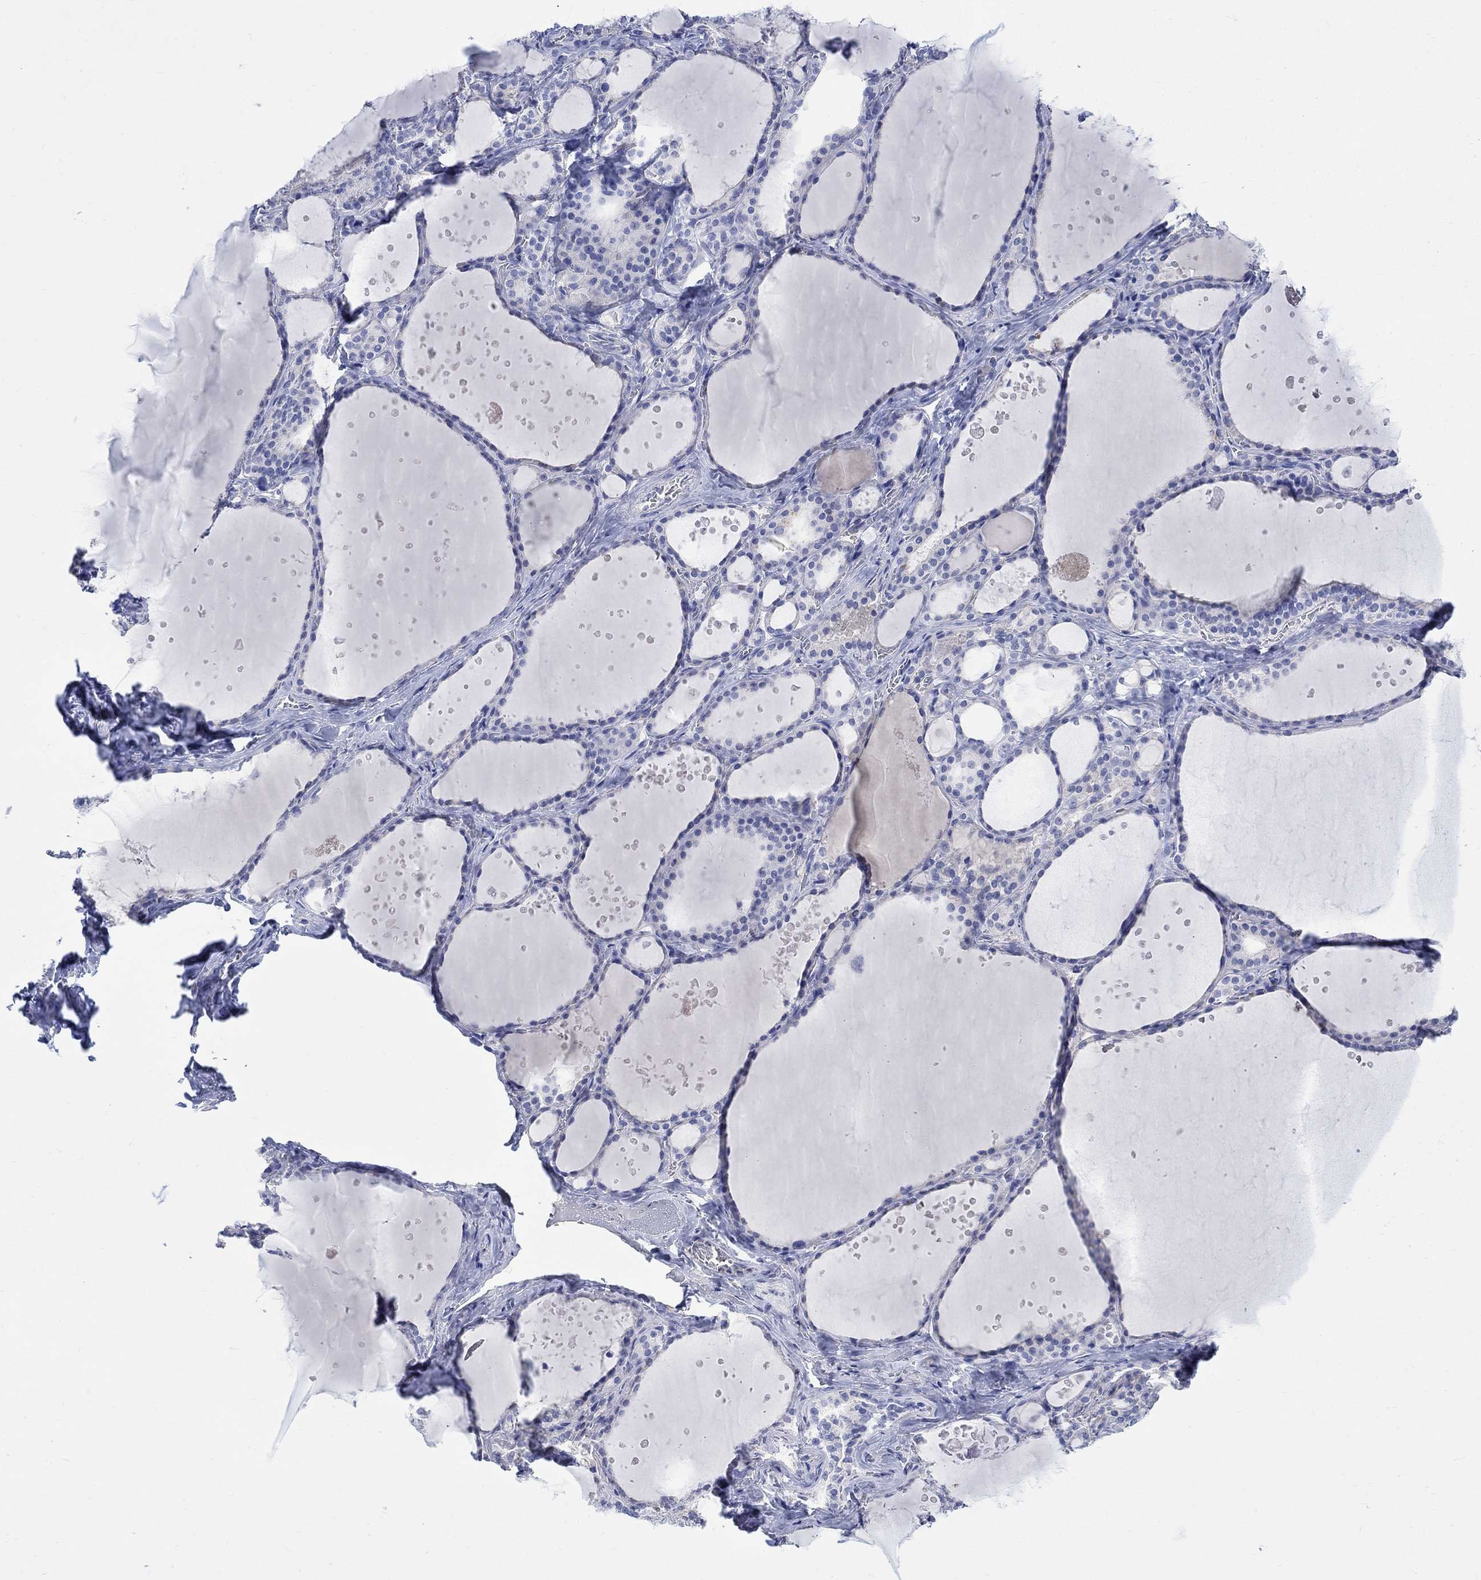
{"staining": {"intensity": "negative", "quantity": "none", "location": "none"}, "tissue": "thyroid gland", "cell_type": "Glandular cells", "image_type": "normal", "snomed": [{"axis": "morphology", "description": "Normal tissue, NOS"}, {"axis": "topography", "description": "Thyroid gland"}], "caption": "A high-resolution photomicrograph shows immunohistochemistry (IHC) staining of normal thyroid gland, which demonstrates no significant staining in glandular cells.", "gene": "GCM1", "patient": {"sex": "male", "age": 63}}